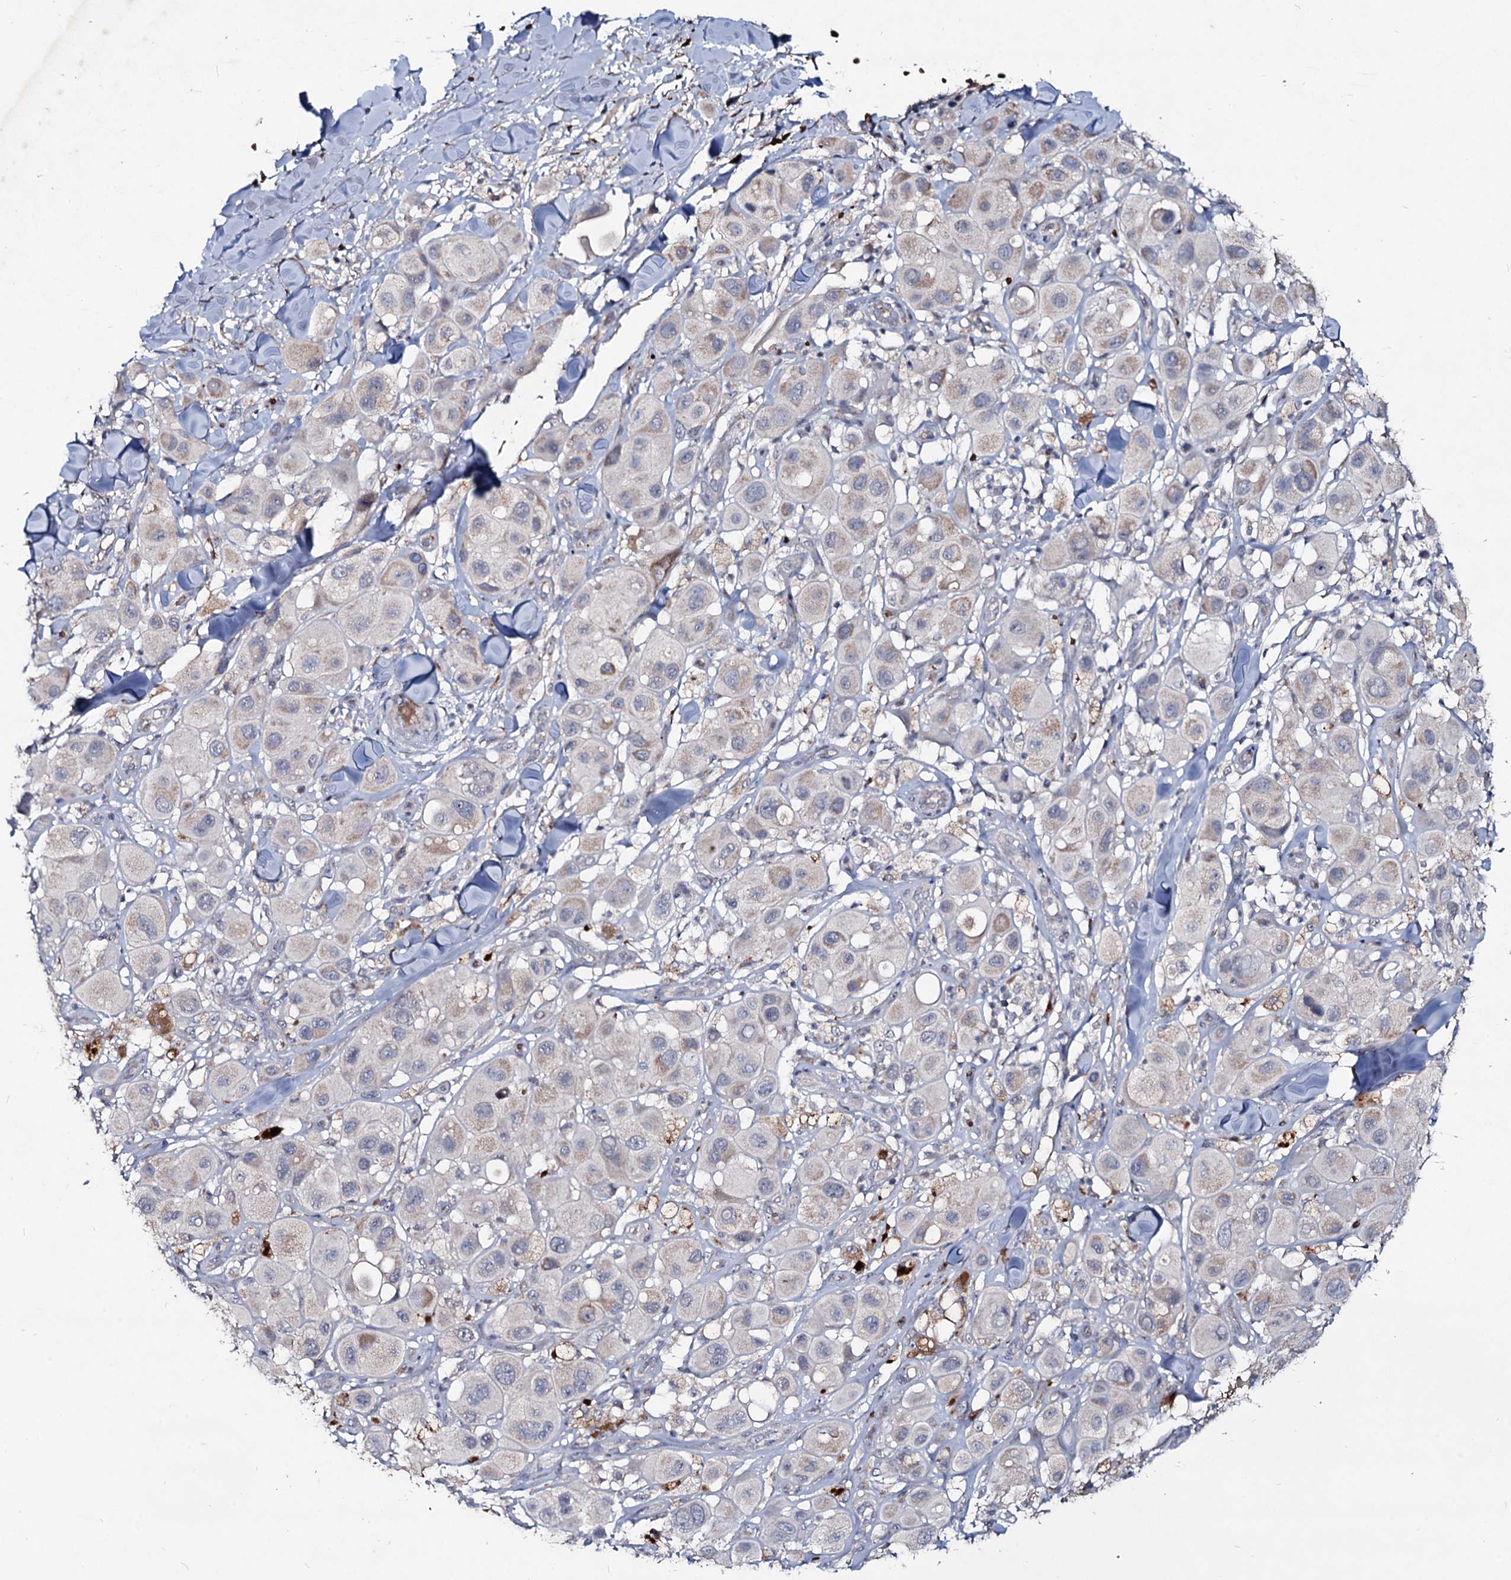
{"staining": {"intensity": "negative", "quantity": "none", "location": "none"}, "tissue": "melanoma", "cell_type": "Tumor cells", "image_type": "cancer", "snomed": [{"axis": "morphology", "description": "Malignant melanoma, Metastatic site"}, {"axis": "topography", "description": "Skin"}], "caption": "This is an IHC histopathology image of malignant melanoma (metastatic site). There is no positivity in tumor cells.", "gene": "RNF6", "patient": {"sex": "male", "age": 41}}